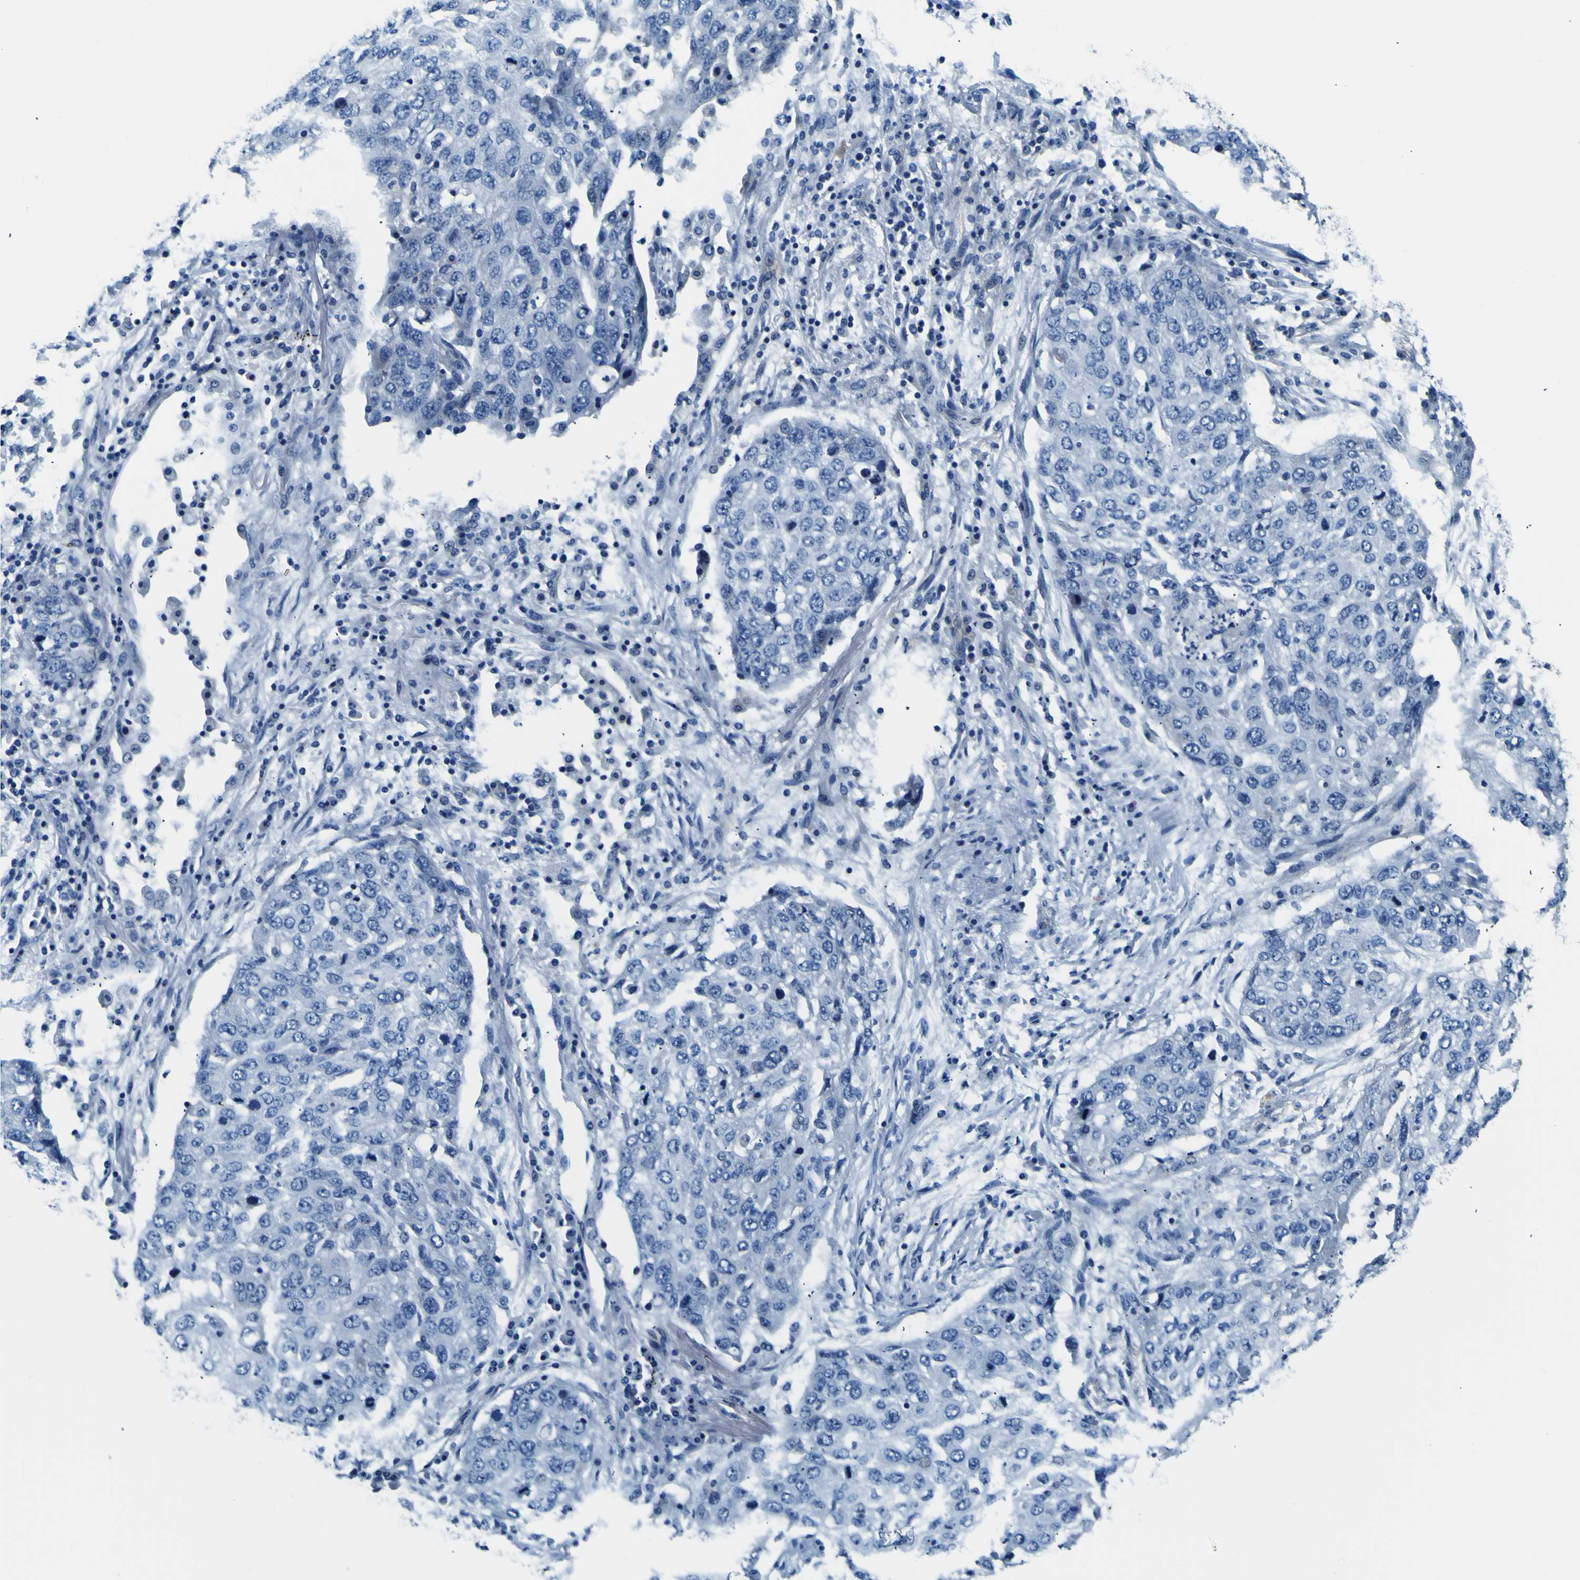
{"staining": {"intensity": "negative", "quantity": "none", "location": "none"}, "tissue": "lung cancer", "cell_type": "Tumor cells", "image_type": "cancer", "snomed": [{"axis": "morphology", "description": "Squamous cell carcinoma, NOS"}, {"axis": "topography", "description": "Lung"}], "caption": "Image shows no protein staining in tumor cells of lung cancer (squamous cell carcinoma) tissue.", "gene": "ADGRA2", "patient": {"sex": "female", "age": 63}}